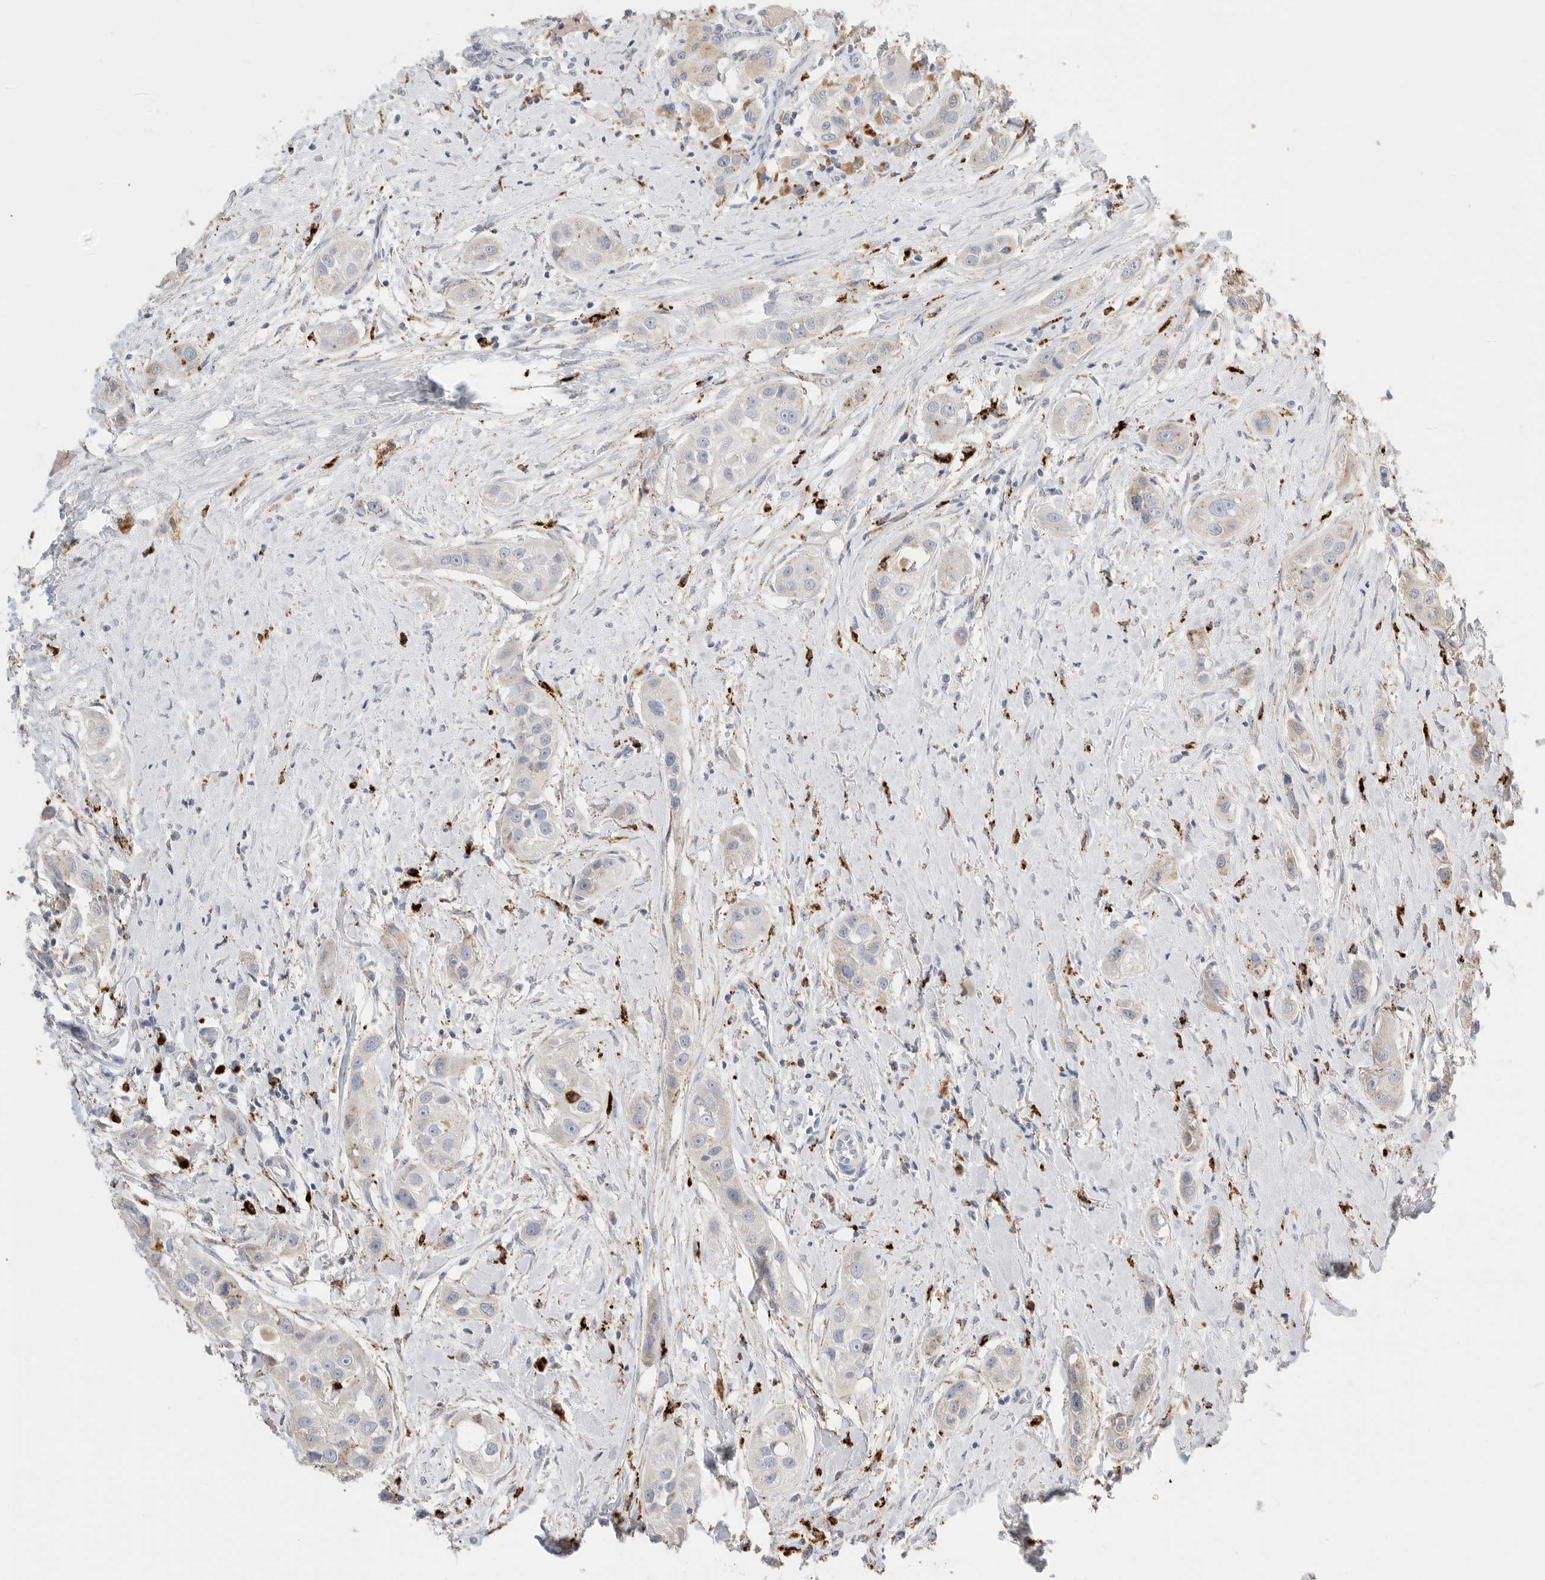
{"staining": {"intensity": "weak", "quantity": "<25%", "location": "cytoplasmic/membranous"}, "tissue": "head and neck cancer", "cell_type": "Tumor cells", "image_type": "cancer", "snomed": [{"axis": "morphology", "description": "Normal tissue, NOS"}, {"axis": "morphology", "description": "Squamous cell carcinoma, NOS"}, {"axis": "topography", "description": "Skeletal muscle"}, {"axis": "topography", "description": "Head-Neck"}], "caption": "Human head and neck squamous cell carcinoma stained for a protein using IHC demonstrates no expression in tumor cells.", "gene": "GGH", "patient": {"sex": "male", "age": 51}}